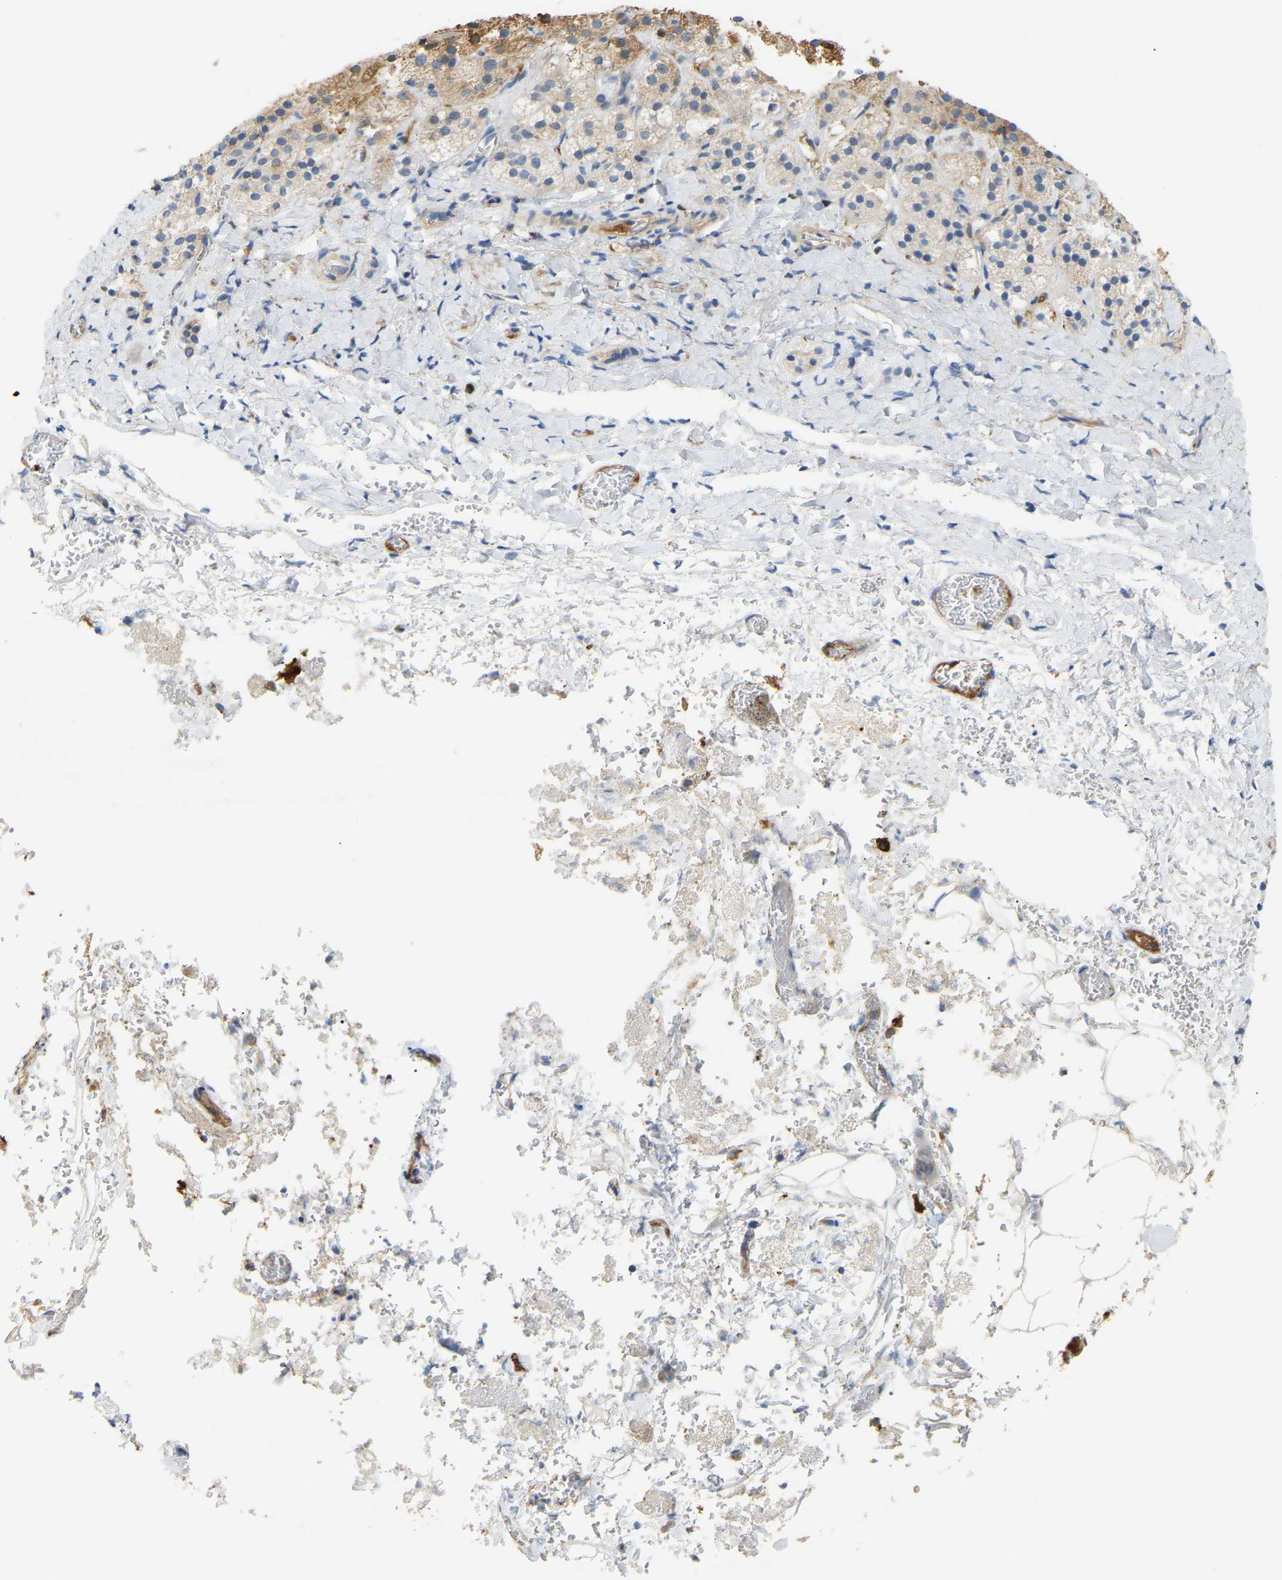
{"staining": {"intensity": "moderate", "quantity": "25%-75%", "location": "cytoplasmic/membranous"}, "tissue": "adrenal gland", "cell_type": "Glandular cells", "image_type": "normal", "snomed": [{"axis": "morphology", "description": "Normal tissue, NOS"}, {"axis": "topography", "description": "Adrenal gland"}], "caption": "Moderate cytoplasmic/membranous protein expression is appreciated in about 25%-75% of glandular cells in adrenal gland.", "gene": "PLCG2", "patient": {"sex": "female", "age": 44}}